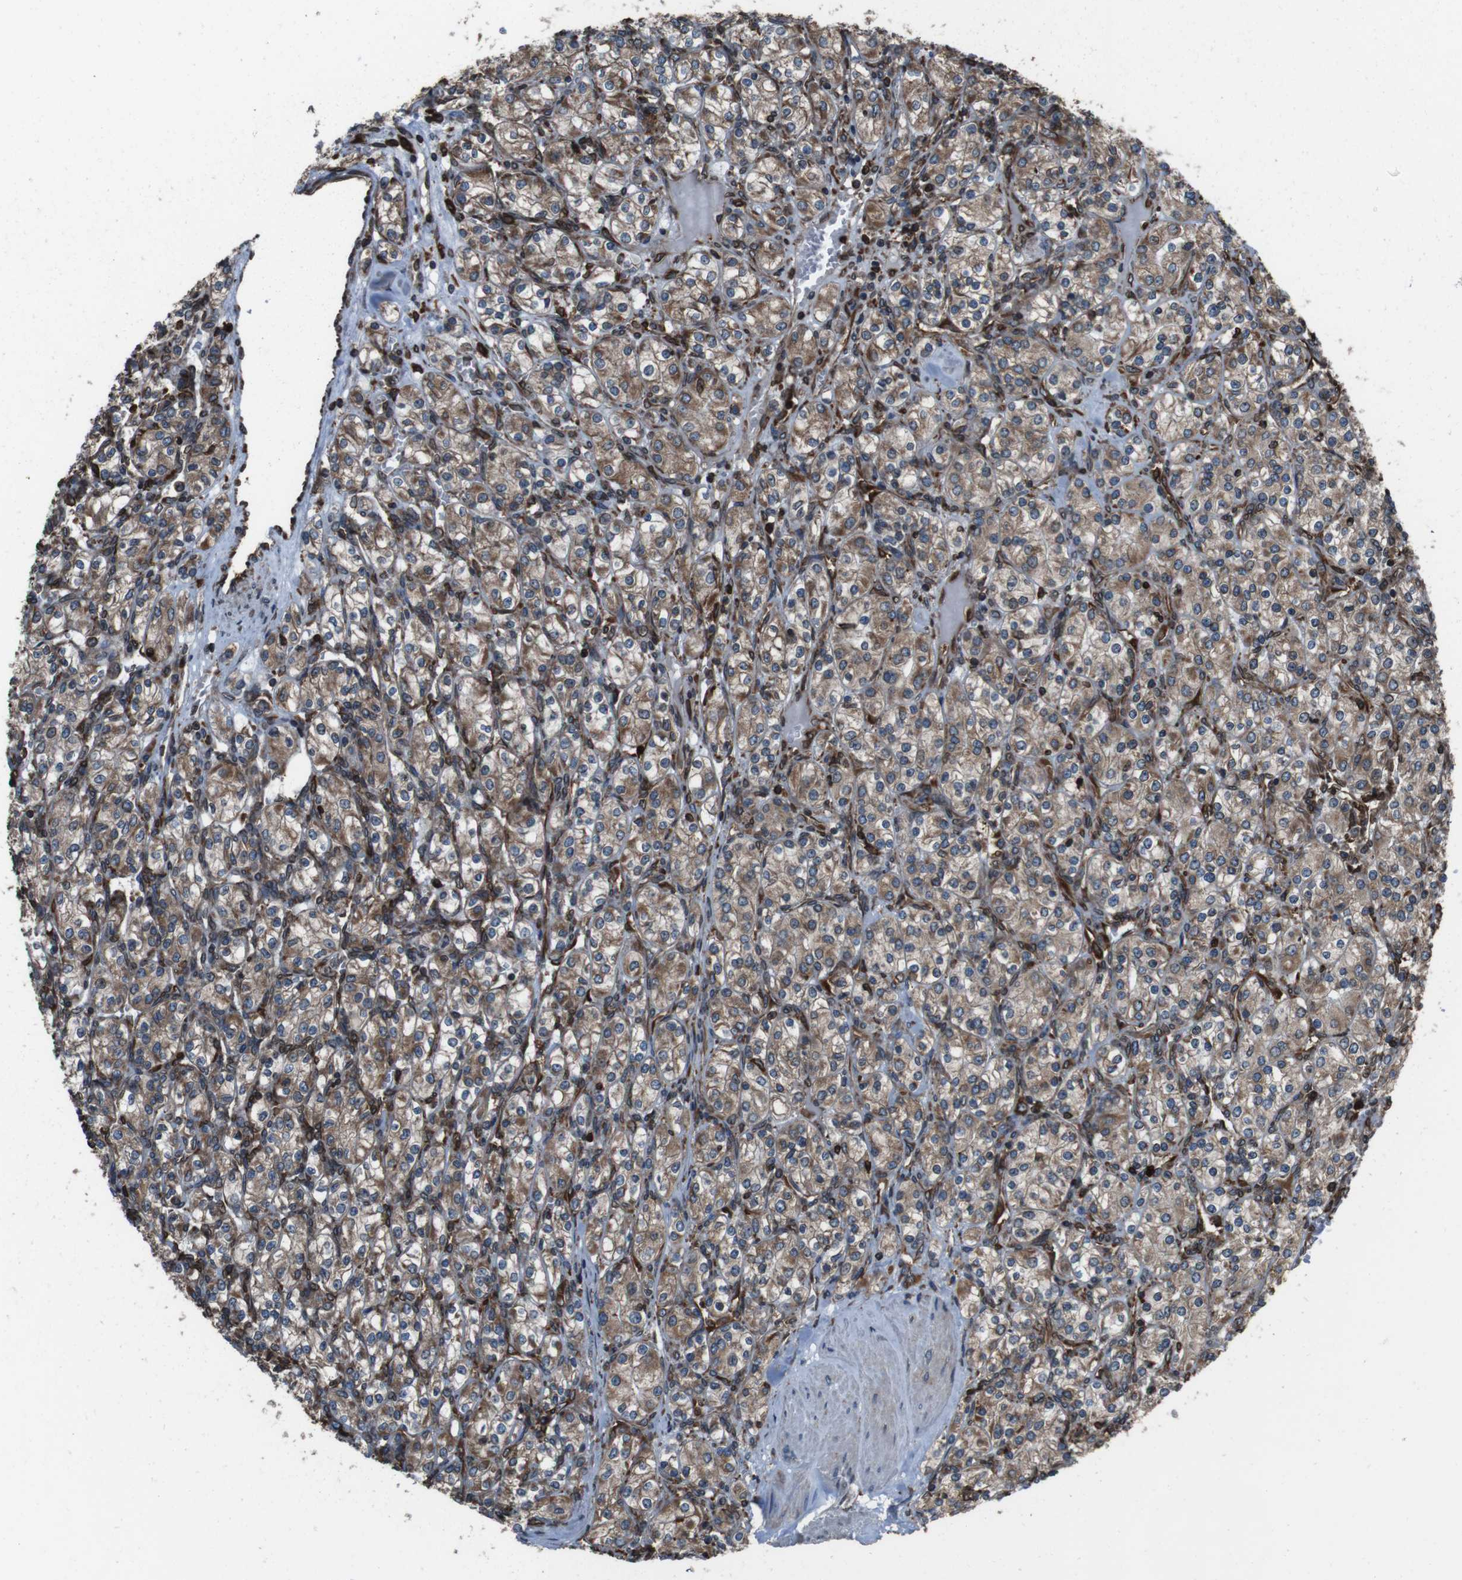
{"staining": {"intensity": "moderate", "quantity": ">75%", "location": "cytoplasmic/membranous"}, "tissue": "renal cancer", "cell_type": "Tumor cells", "image_type": "cancer", "snomed": [{"axis": "morphology", "description": "Adenocarcinoma, NOS"}, {"axis": "topography", "description": "Kidney"}], "caption": "Protein expression by immunohistochemistry shows moderate cytoplasmic/membranous expression in about >75% of tumor cells in renal adenocarcinoma.", "gene": "APMAP", "patient": {"sex": "male", "age": 77}}